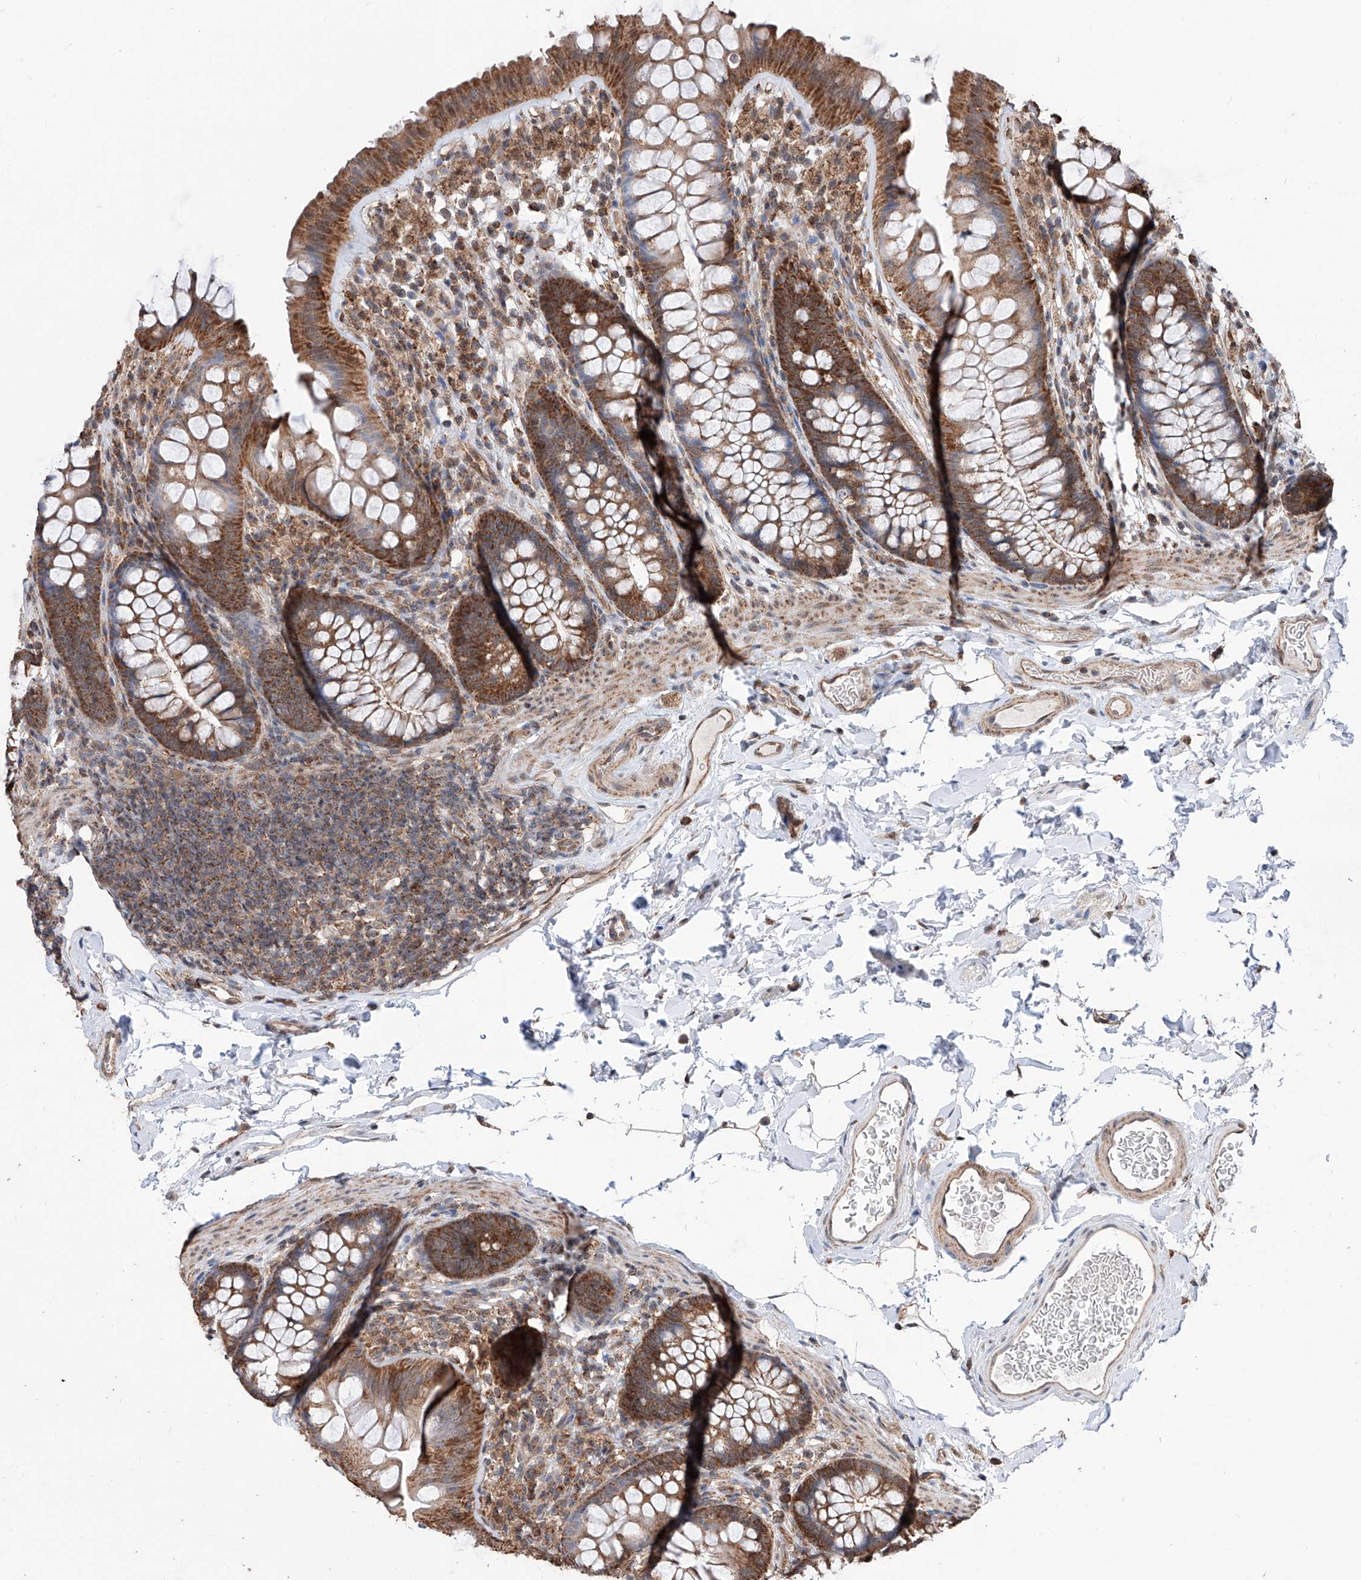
{"staining": {"intensity": "moderate", "quantity": ">75%", "location": "cytoplasmic/membranous,nuclear"}, "tissue": "colon", "cell_type": "Endothelial cells", "image_type": "normal", "snomed": [{"axis": "morphology", "description": "Normal tissue, NOS"}, {"axis": "topography", "description": "Colon"}], "caption": "A high-resolution image shows IHC staining of unremarkable colon, which reveals moderate cytoplasmic/membranous,nuclear staining in about >75% of endothelial cells. (brown staining indicates protein expression, while blue staining denotes nuclei).", "gene": "ZNF445", "patient": {"sex": "female", "age": 62}}